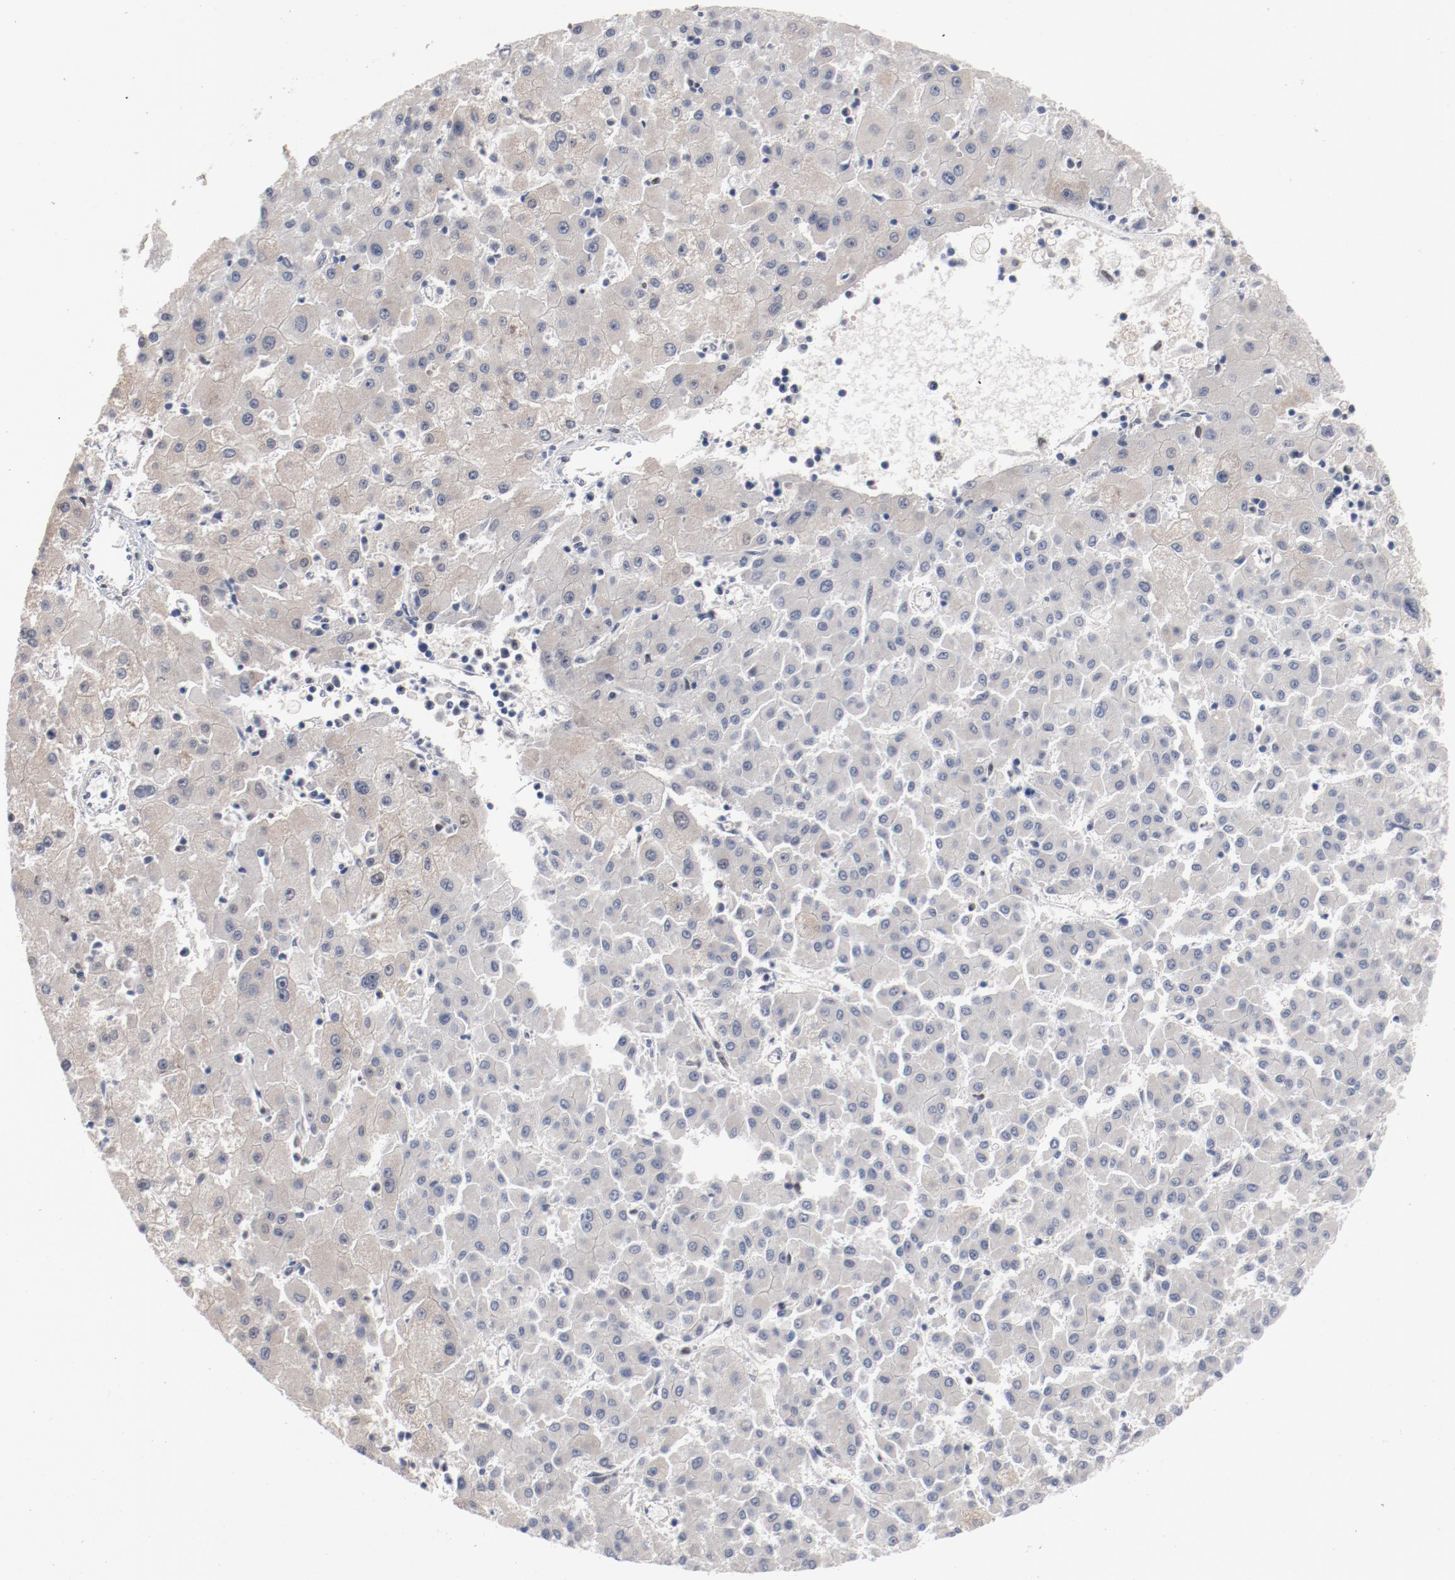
{"staining": {"intensity": "negative", "quantity": "none", "location": "none"}, "tissue": "liver cancer", "cell_type": "Tumor cells", "image_type": "cancer", "snomed": [{"axis": "morphology", "description": "Carcinoma, Hepatocellular, NOS"}, {"axis": "topography", "description": "Liver"}], "caption": "An immunohistochemistry (IHC) histopathology image of liver hepatocellular carcinoma is shown. There is no staining in tumor cells of liver hepatocellular carcinoma. (Brightfield microscopy of DAB (3,3'-diaminobenzidine) immunohistochemistry at high magnification).", "gene": "ZEB2", "patient": {"sex": "male", "age": 72}}